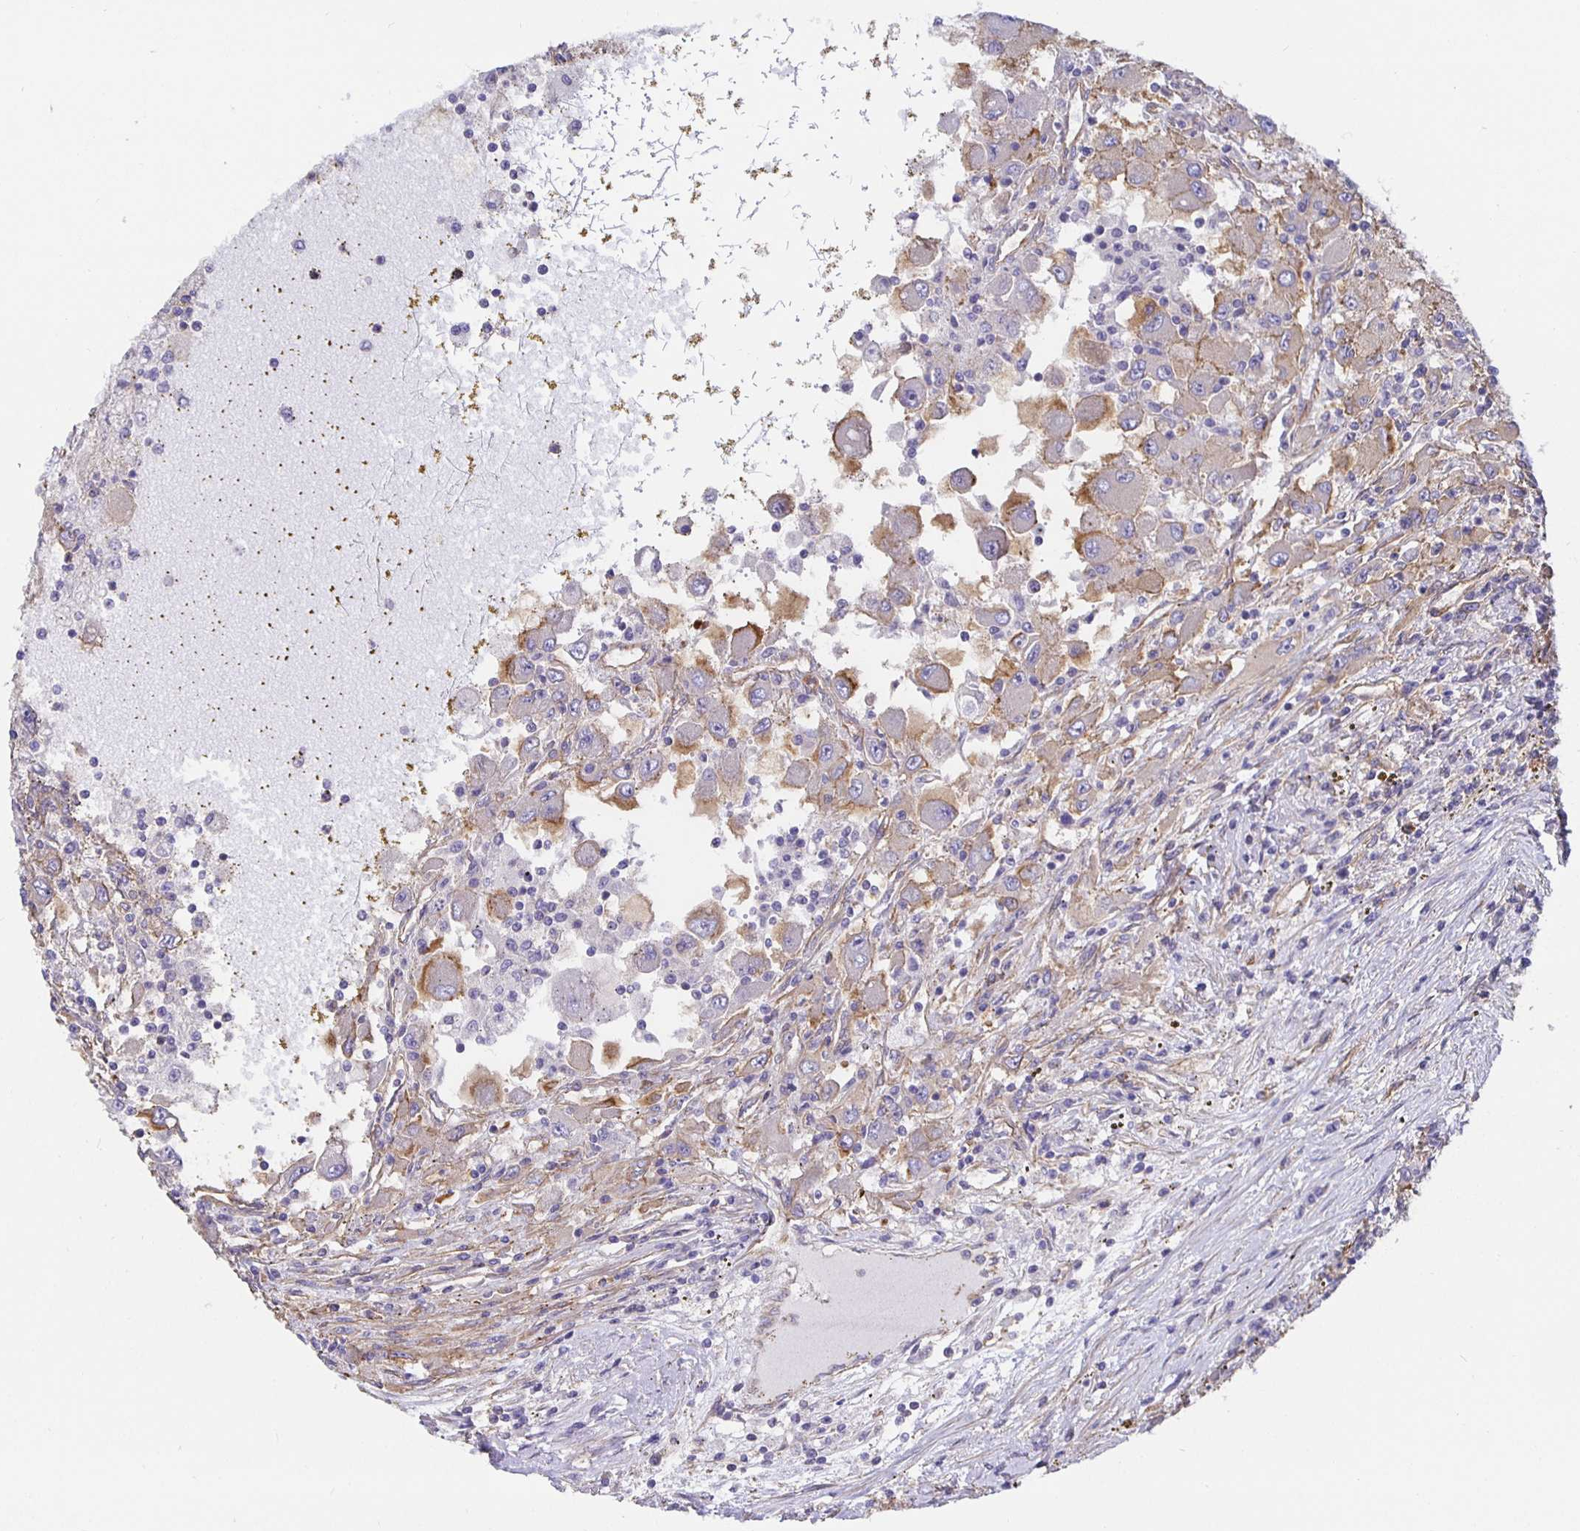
{"staining": {"intensity": "moderate", "quantity": "<25%", "location": "cytoplasmic/membranous"}, "tissue": "renal cancer", "cell_type": "Tumor cells", "image_type": "cancer", "snomed": [{"axis": "morphology", "description": "Adenocarcinoma, NOS"}, {"axis": "topography", "description": "Kidney"}], "caption": "Immunohistochemical staining of human adenocarcinoma (renal) shows moderate cytoplasmic/membranous protein staining in approximately <25% of tumor cells.", "gene": "ARHGEF39", "patient": {"sex": "female", "age": 67}}